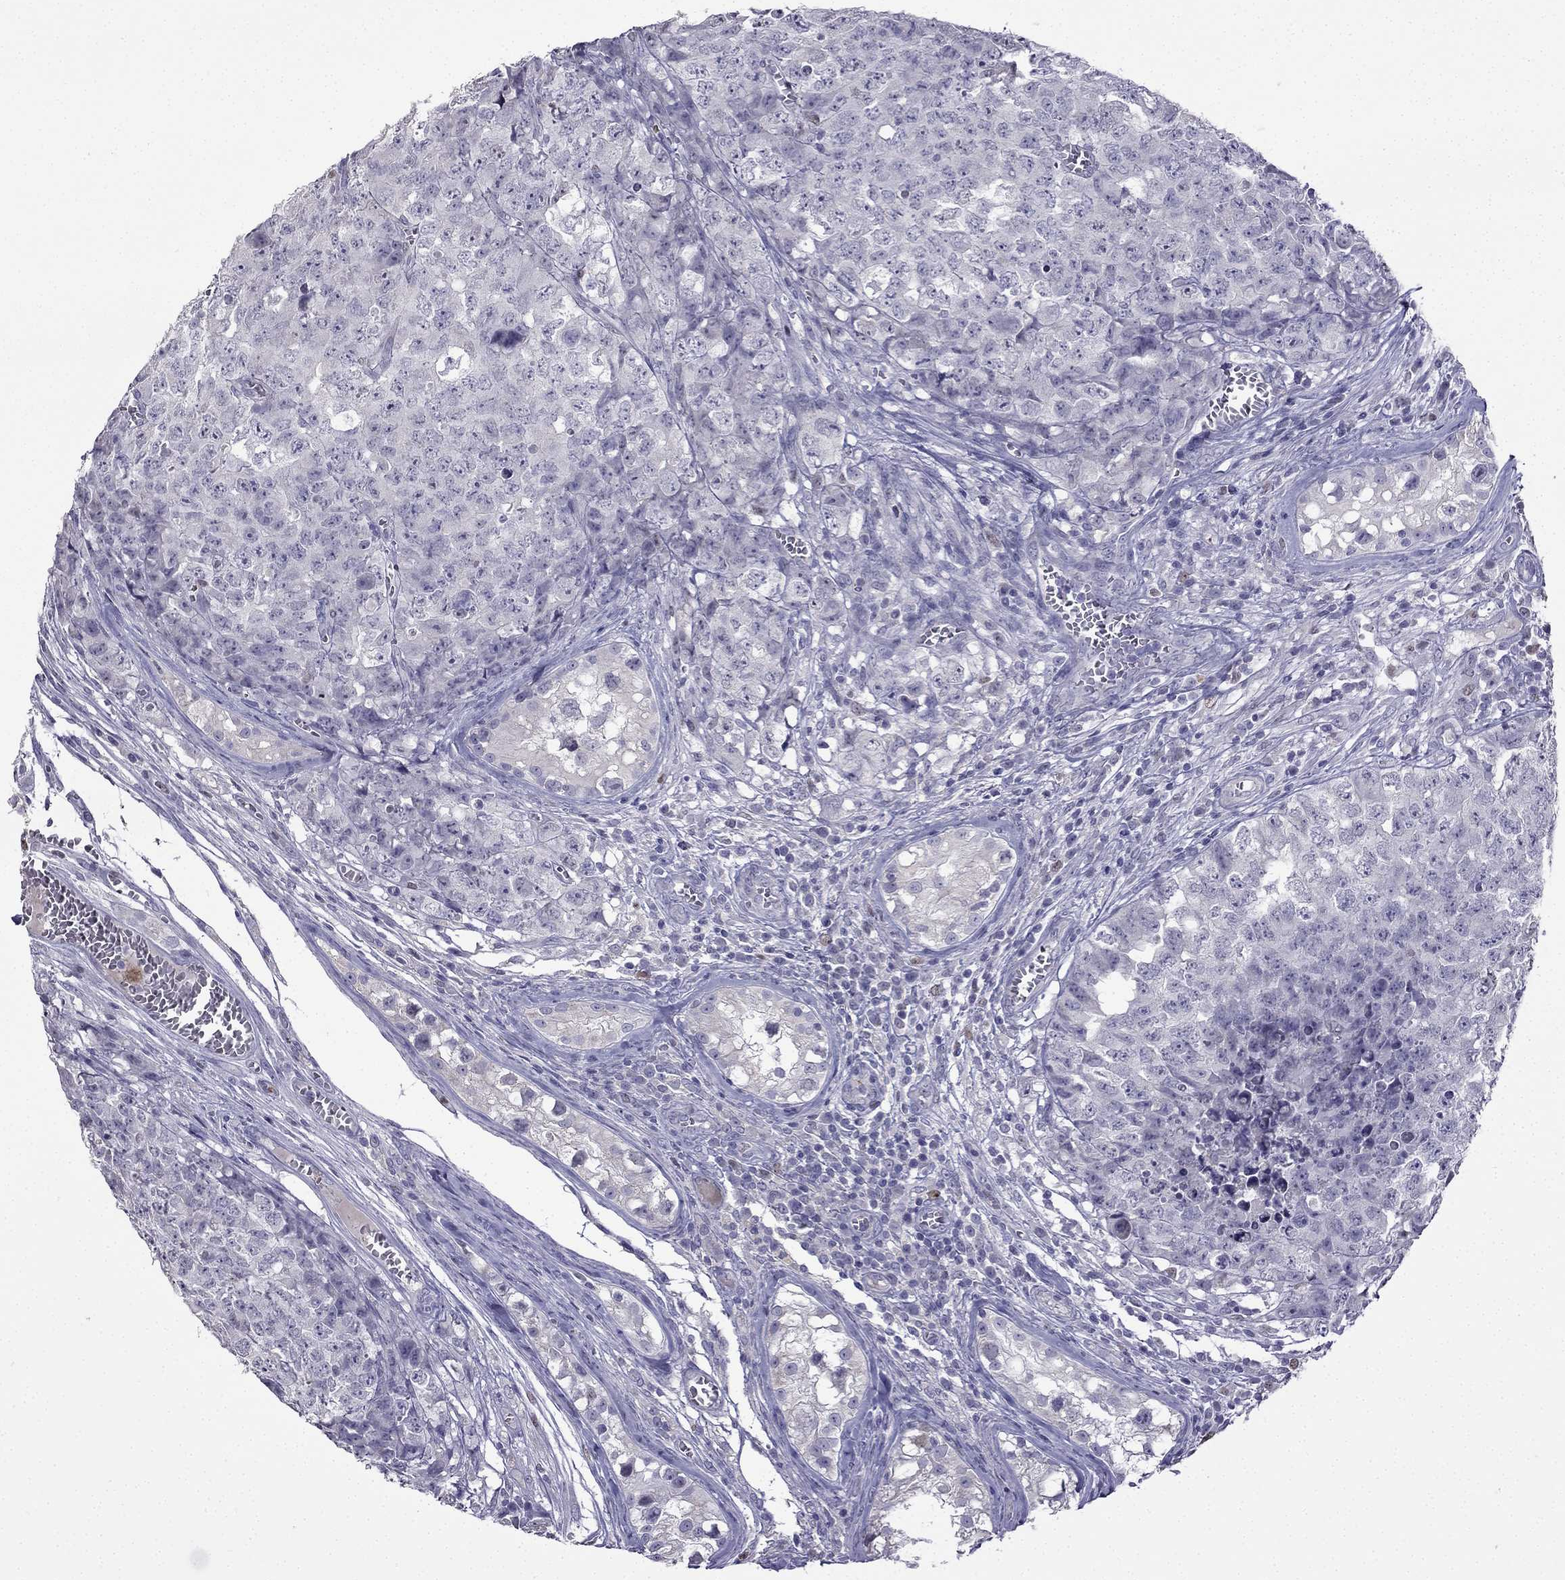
{"staining": {"intensity": "negative", "quantity": "none", "location": "none"}, "tissue": "testis cancer", "cell_type": "Tumor cells", "image_type": "cancer", "snomed": [{"axis": "morphology", "description": "Carcinoma, Embryonal, NOS"}, {"axis": "topography", "description": "Testis"}], "caption": "Immunohistochemistry micrograph of embryonal carcinoma (testis) stained for a protein (brown), which exhibits no expression in tumor cells.", "gene": "UHRF1", "patient": {"sex": "male", "age": 23}}